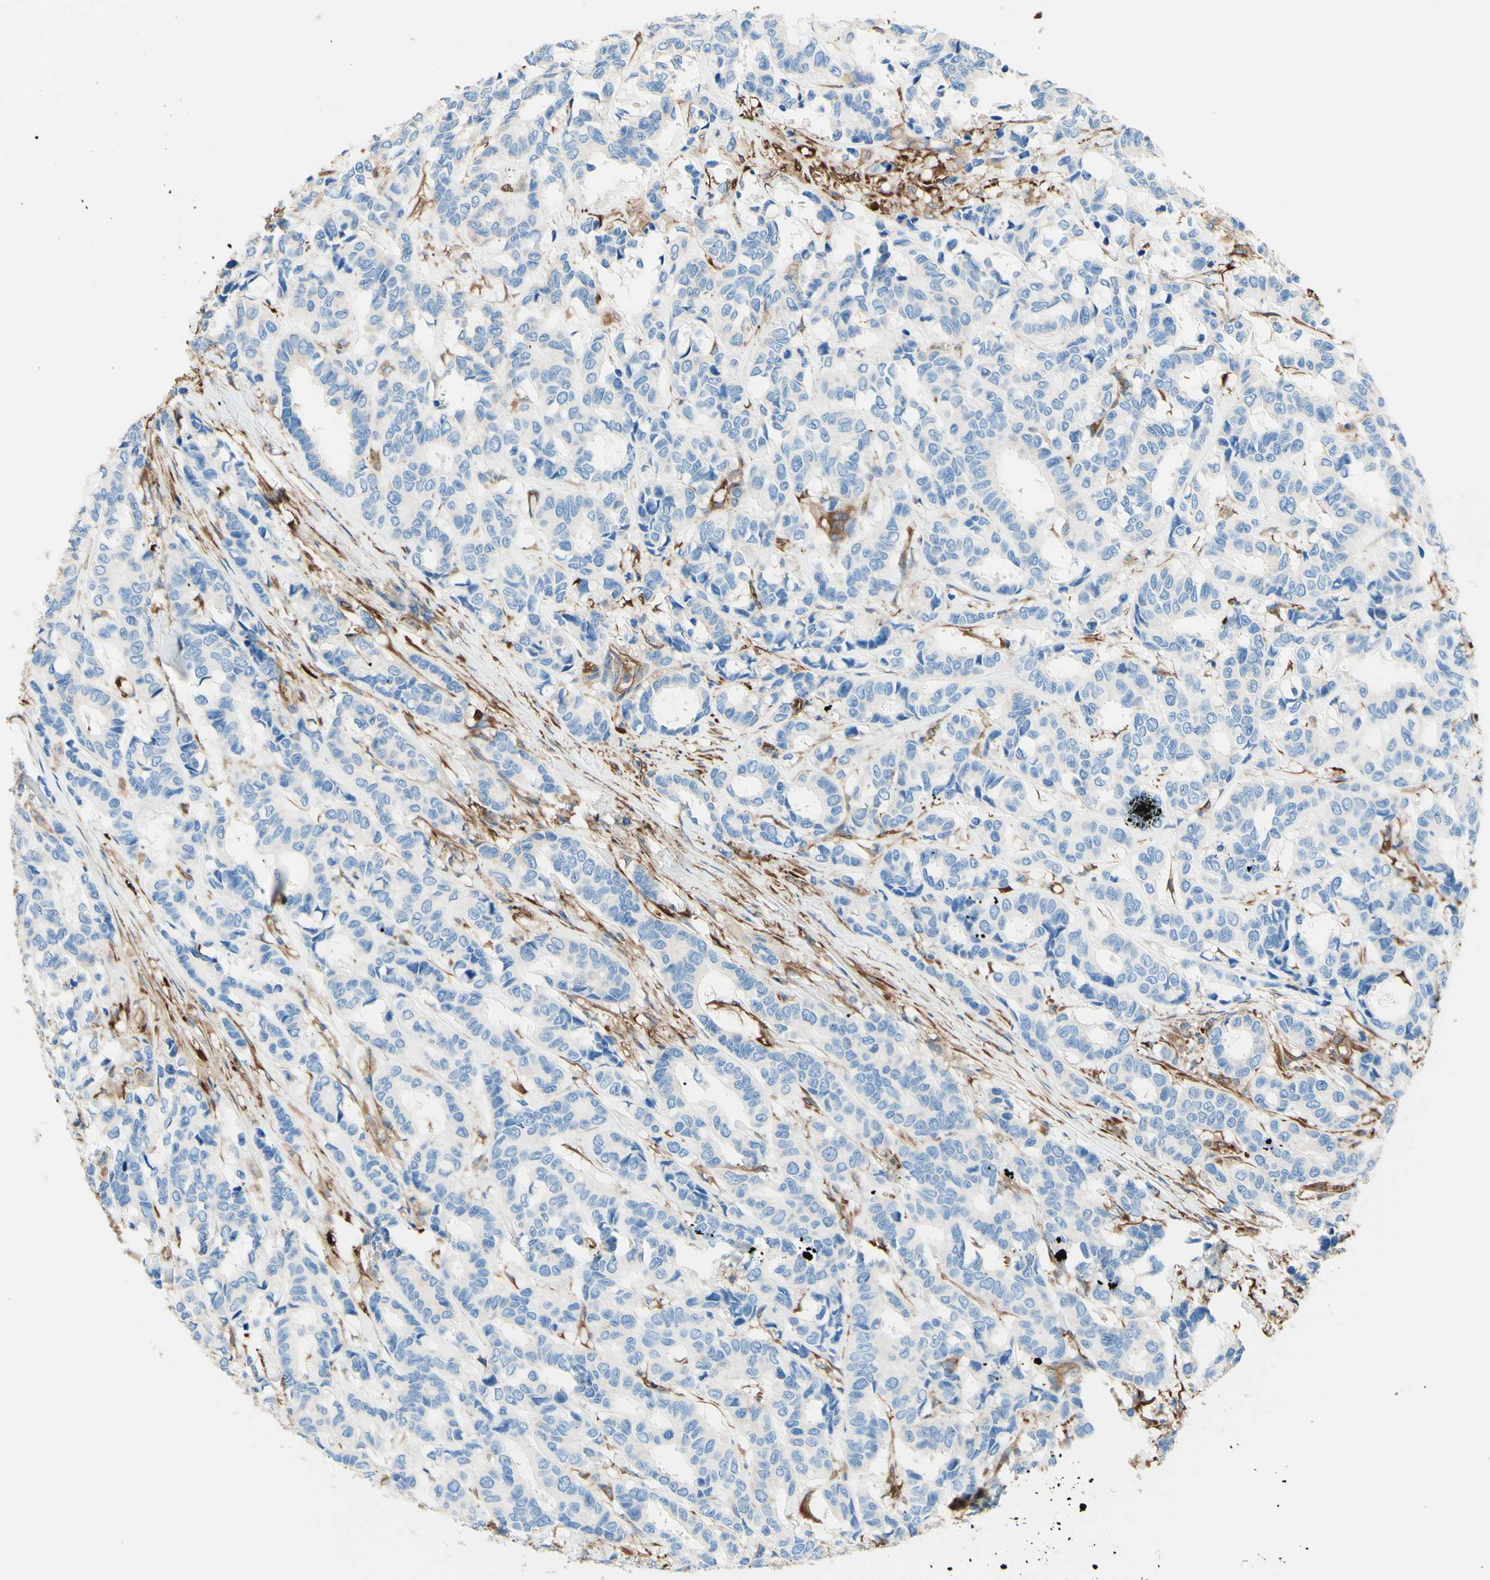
{"staining": {"intensity": "negative", "quantity": "none", "location": "none"}, "tissue": "breast cancer", "cell_type": "Tumor cells", "image_type": "cancer", "snomed": [{"axis": "morphology", "description": "Duct carcinoma"}, {"axis": "topography", "description": "Breast"}], "caption": "IHC image of neoplastic tissue: human breast cancer (invasive ductal carcinoma) stained with DAB (3,3'-diaminobenzidine) demonstrates no significant protein expression in tumor cells.", "gene": "DPYSL3", "patient": {"sex": "female", "age": 87}}